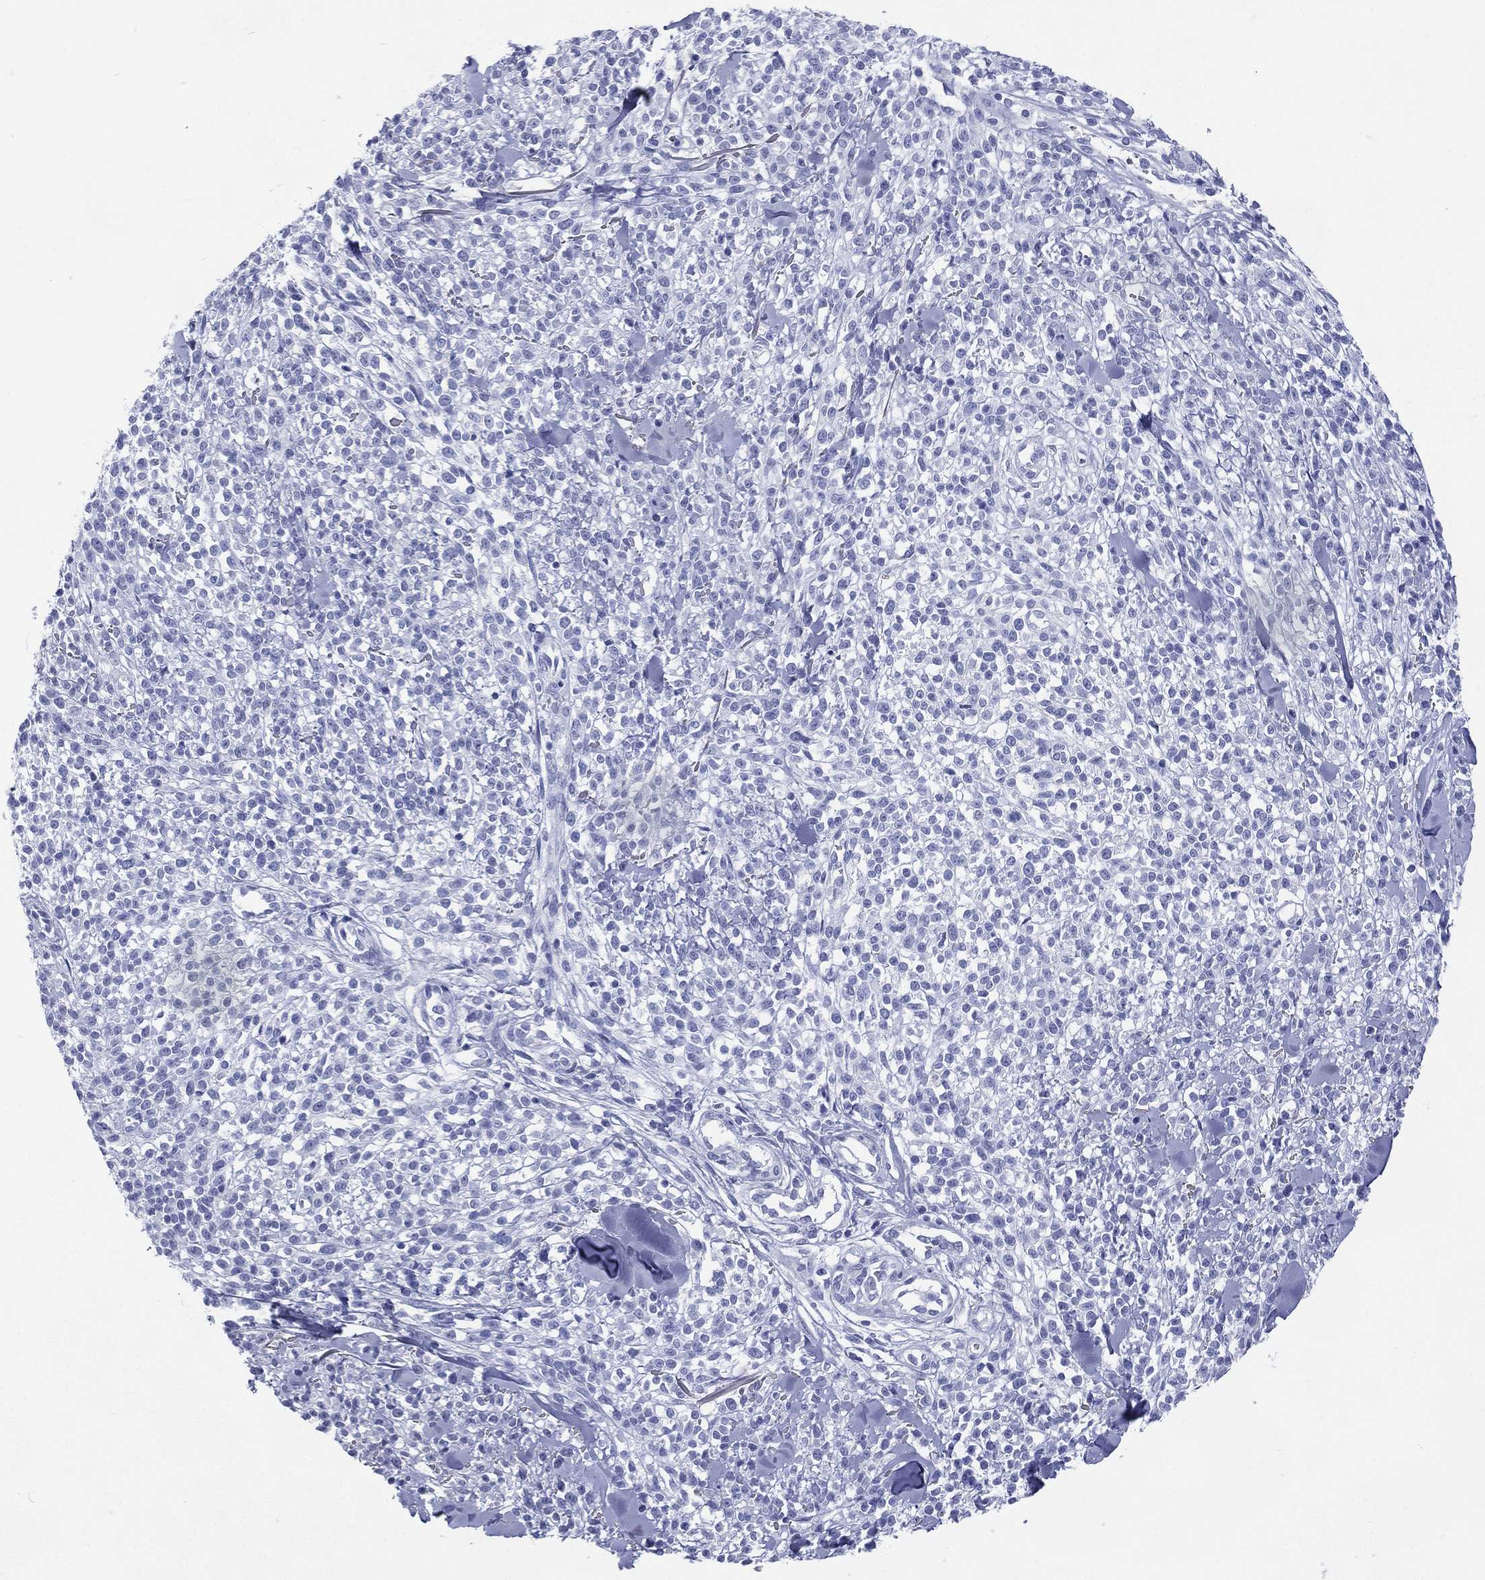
{"staining": {"intensity": "negative", "quantity": "none", "location": "none"}, "tissue": "melanoma", "cell_type": "Tumor cells", "image_type": "cancer", "snomed": [{"axis": "morphology", "description": "Malignant melanoma, NOS"}, {"axis": "topography", "description": "Skin"}, {"axis": "topography", "description": "Skin of trunk"}], "caption": "Immunohistochemistry of human malignant melanoma reveals no staining in tumor cells.", "gene": "ETNPPL", "patient": {"sex": "male", "age": 74}}